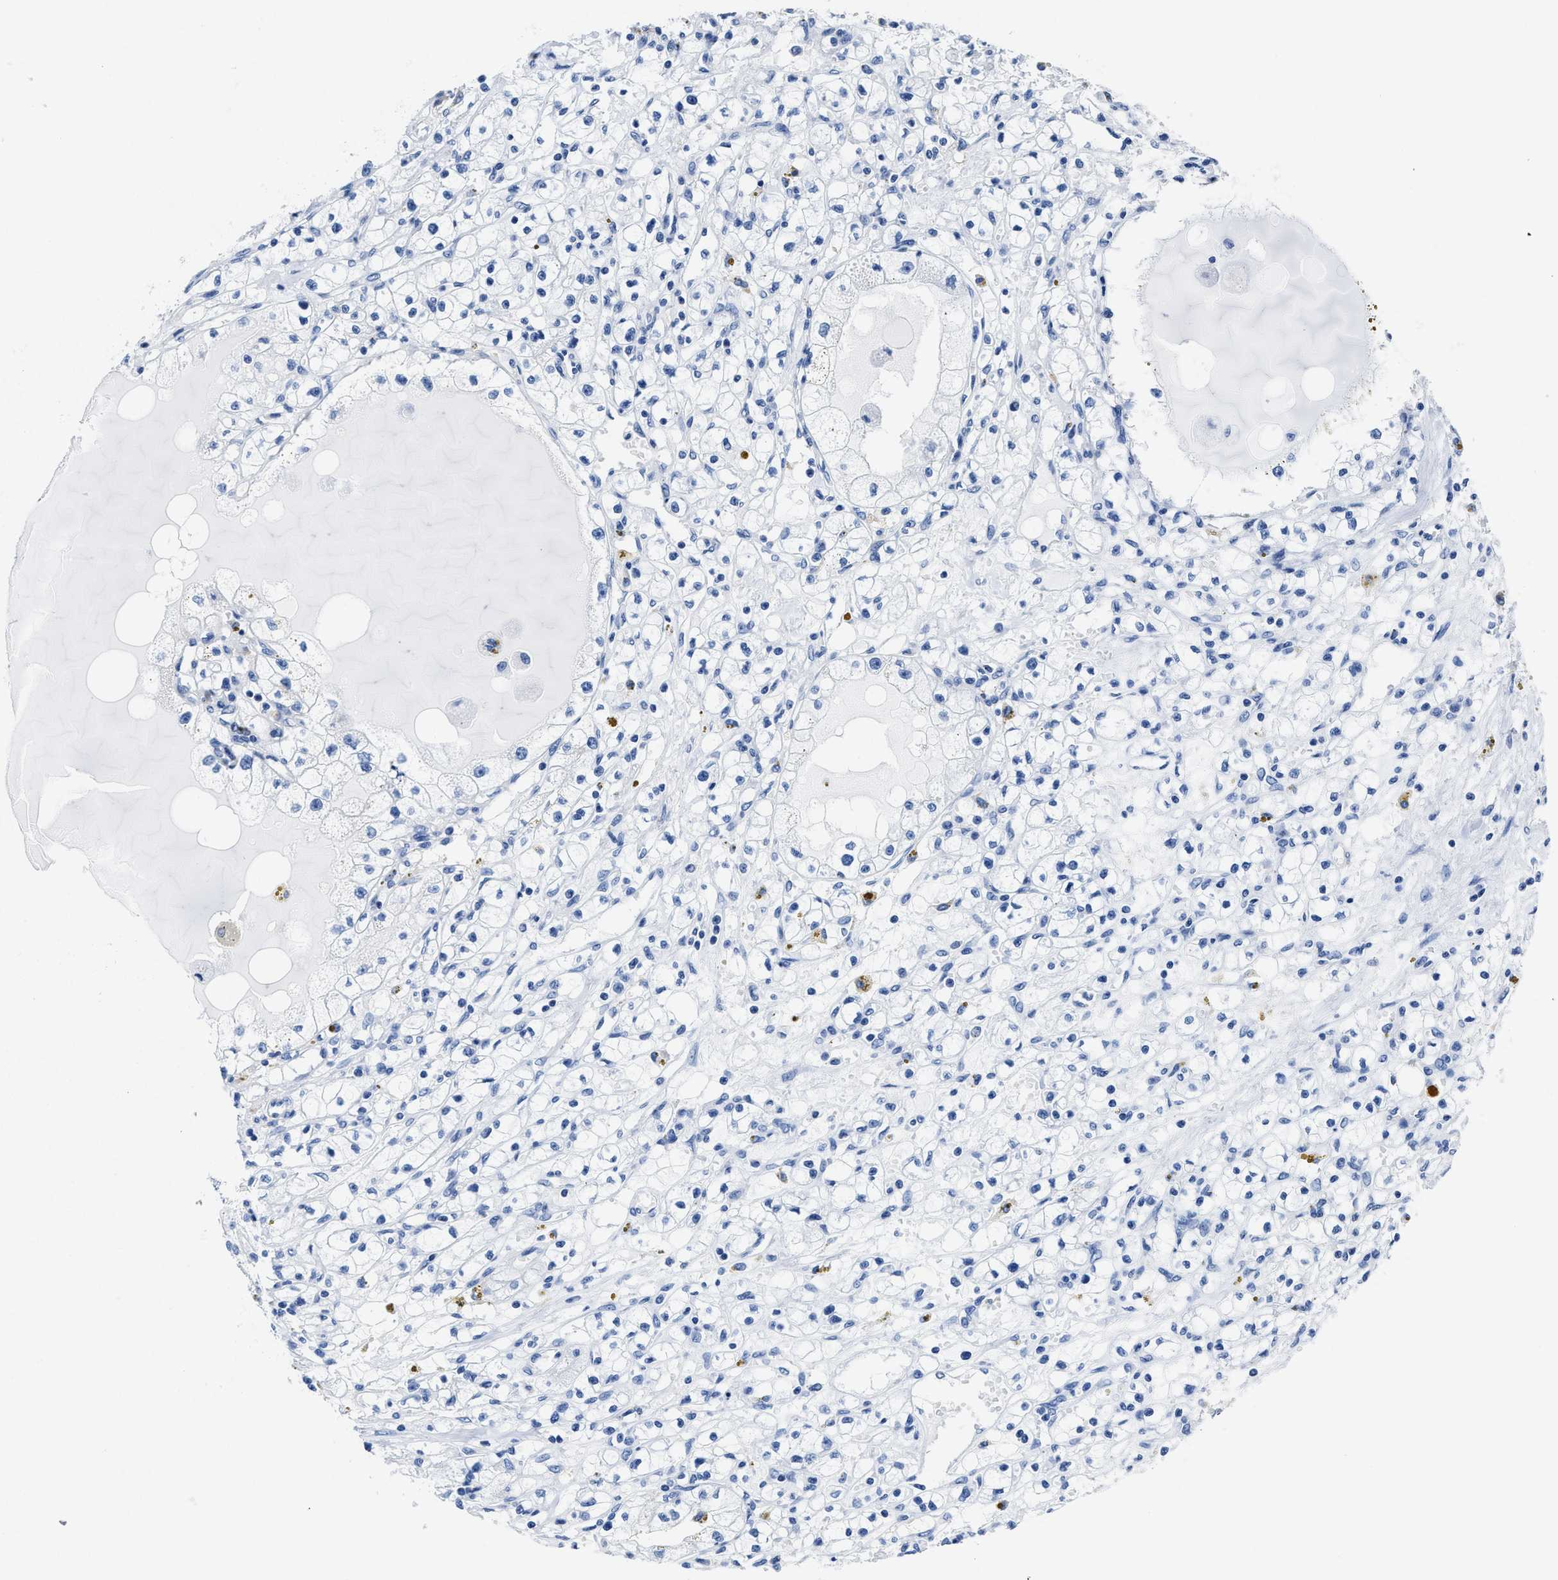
{"staining": {"intensity": "negative", "quantity": "none", "location": "none"}, "tissue": "renal cancer", "cell_type": "Tumor cells", "image_type": "cancer", "snomed": [{"axis": "morphology", "description": "Adenocarcinoma, NOS"}, {"axis": "topography", "description": "Kidney"}], "caption": "Renal adenocarcinoma stained for a protein using immunohistochemistry (IHC) reveals no positivity tumor cells.", "gene": "ID3", "patient": {"sex": "male", "age": 56}}